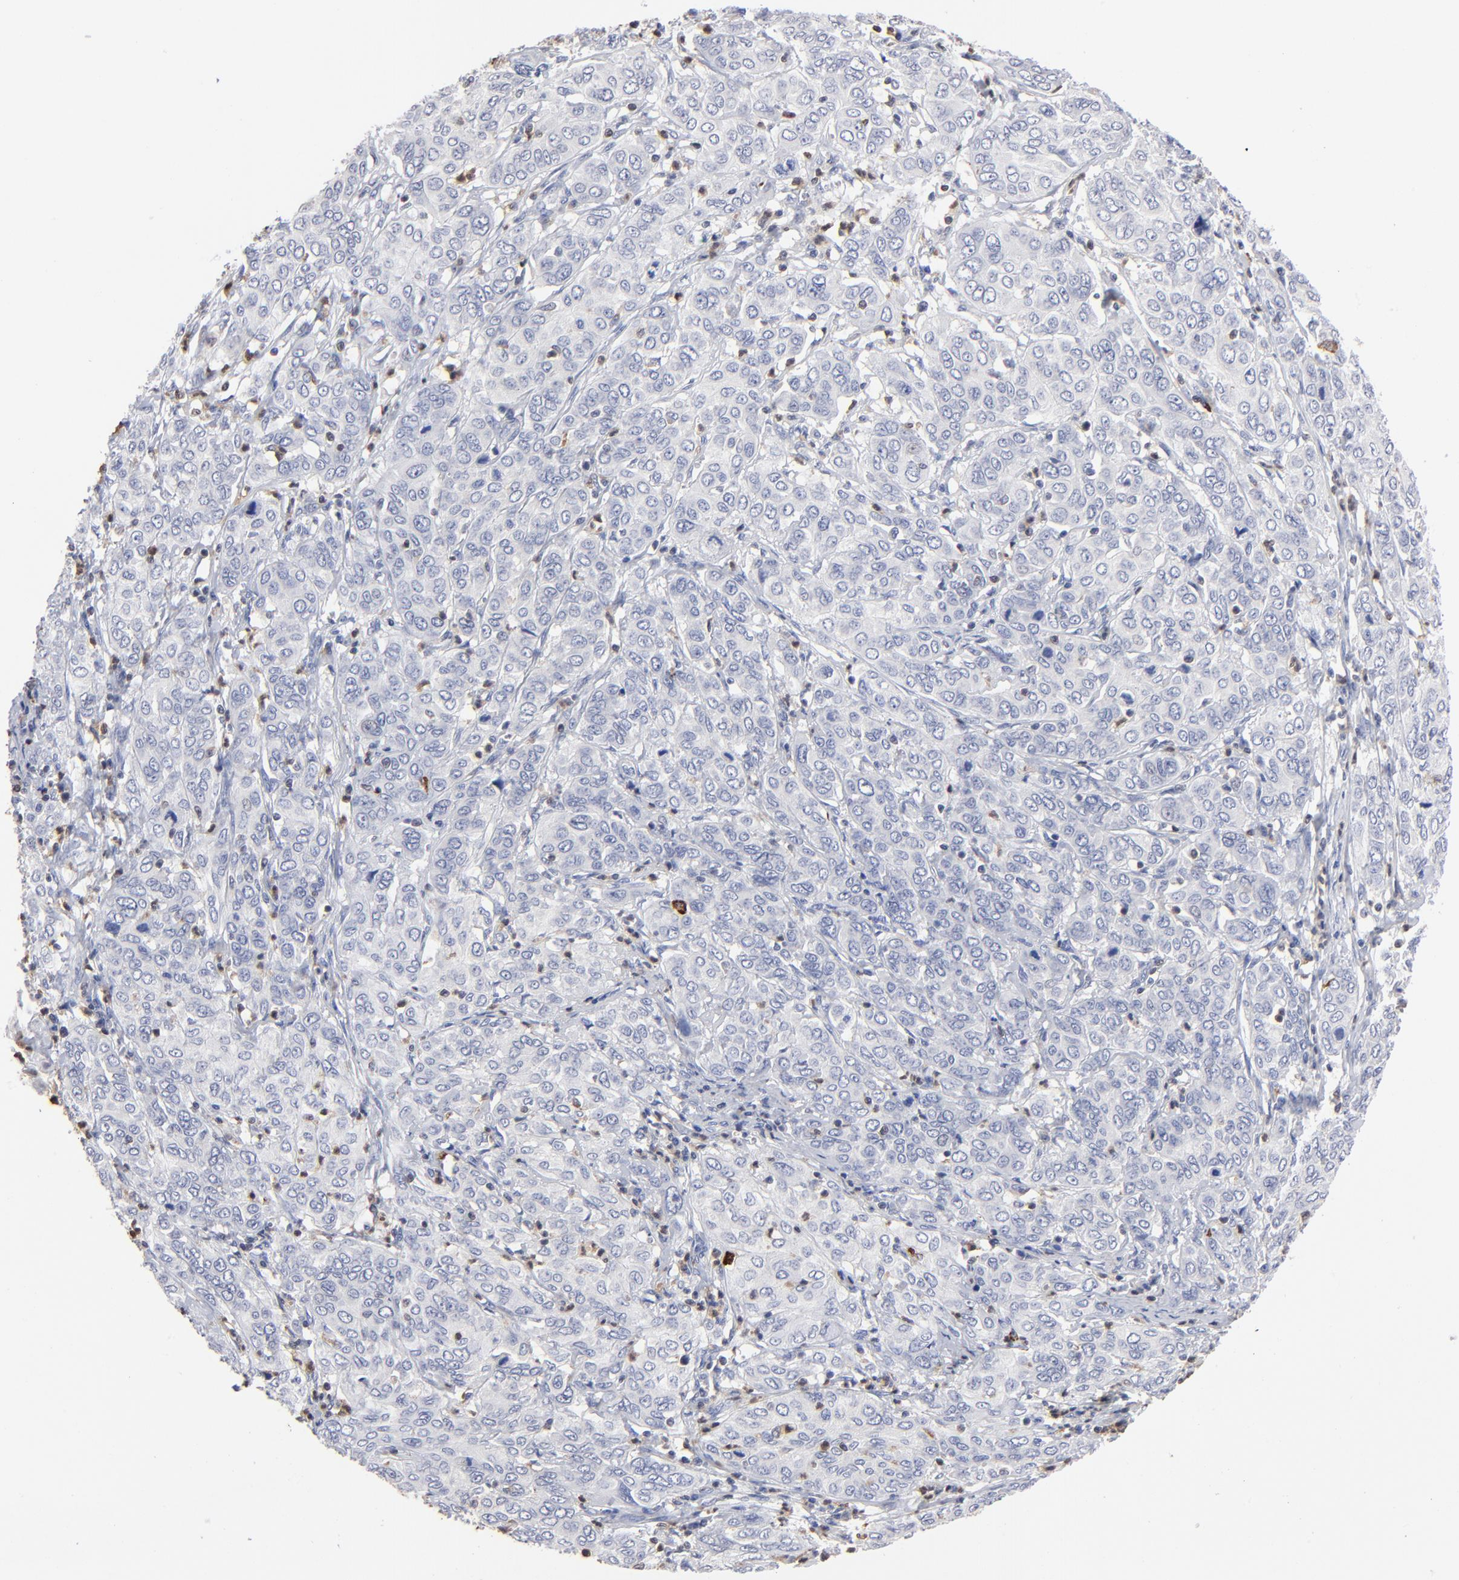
{"staining": {"intensity": "negative", "quantity": "none", "location": "none"}, "tissue": "cervical cancer", "cell_type": "Tumor cells", "image_type": "cancer", "snomed": [{"axis": "morphology", "description": "Squamous cell carcinoma, NOS"}, {"axis": "topography", "description": "Cervix"}], "caption": "Human cervical cancer (squamous cell carcinoma) stained for a protein using immunohistochemistry exhibits no staining in tumor cells.", "gene": "TBXT", "patient": {"sex": "female", "age": 38}}